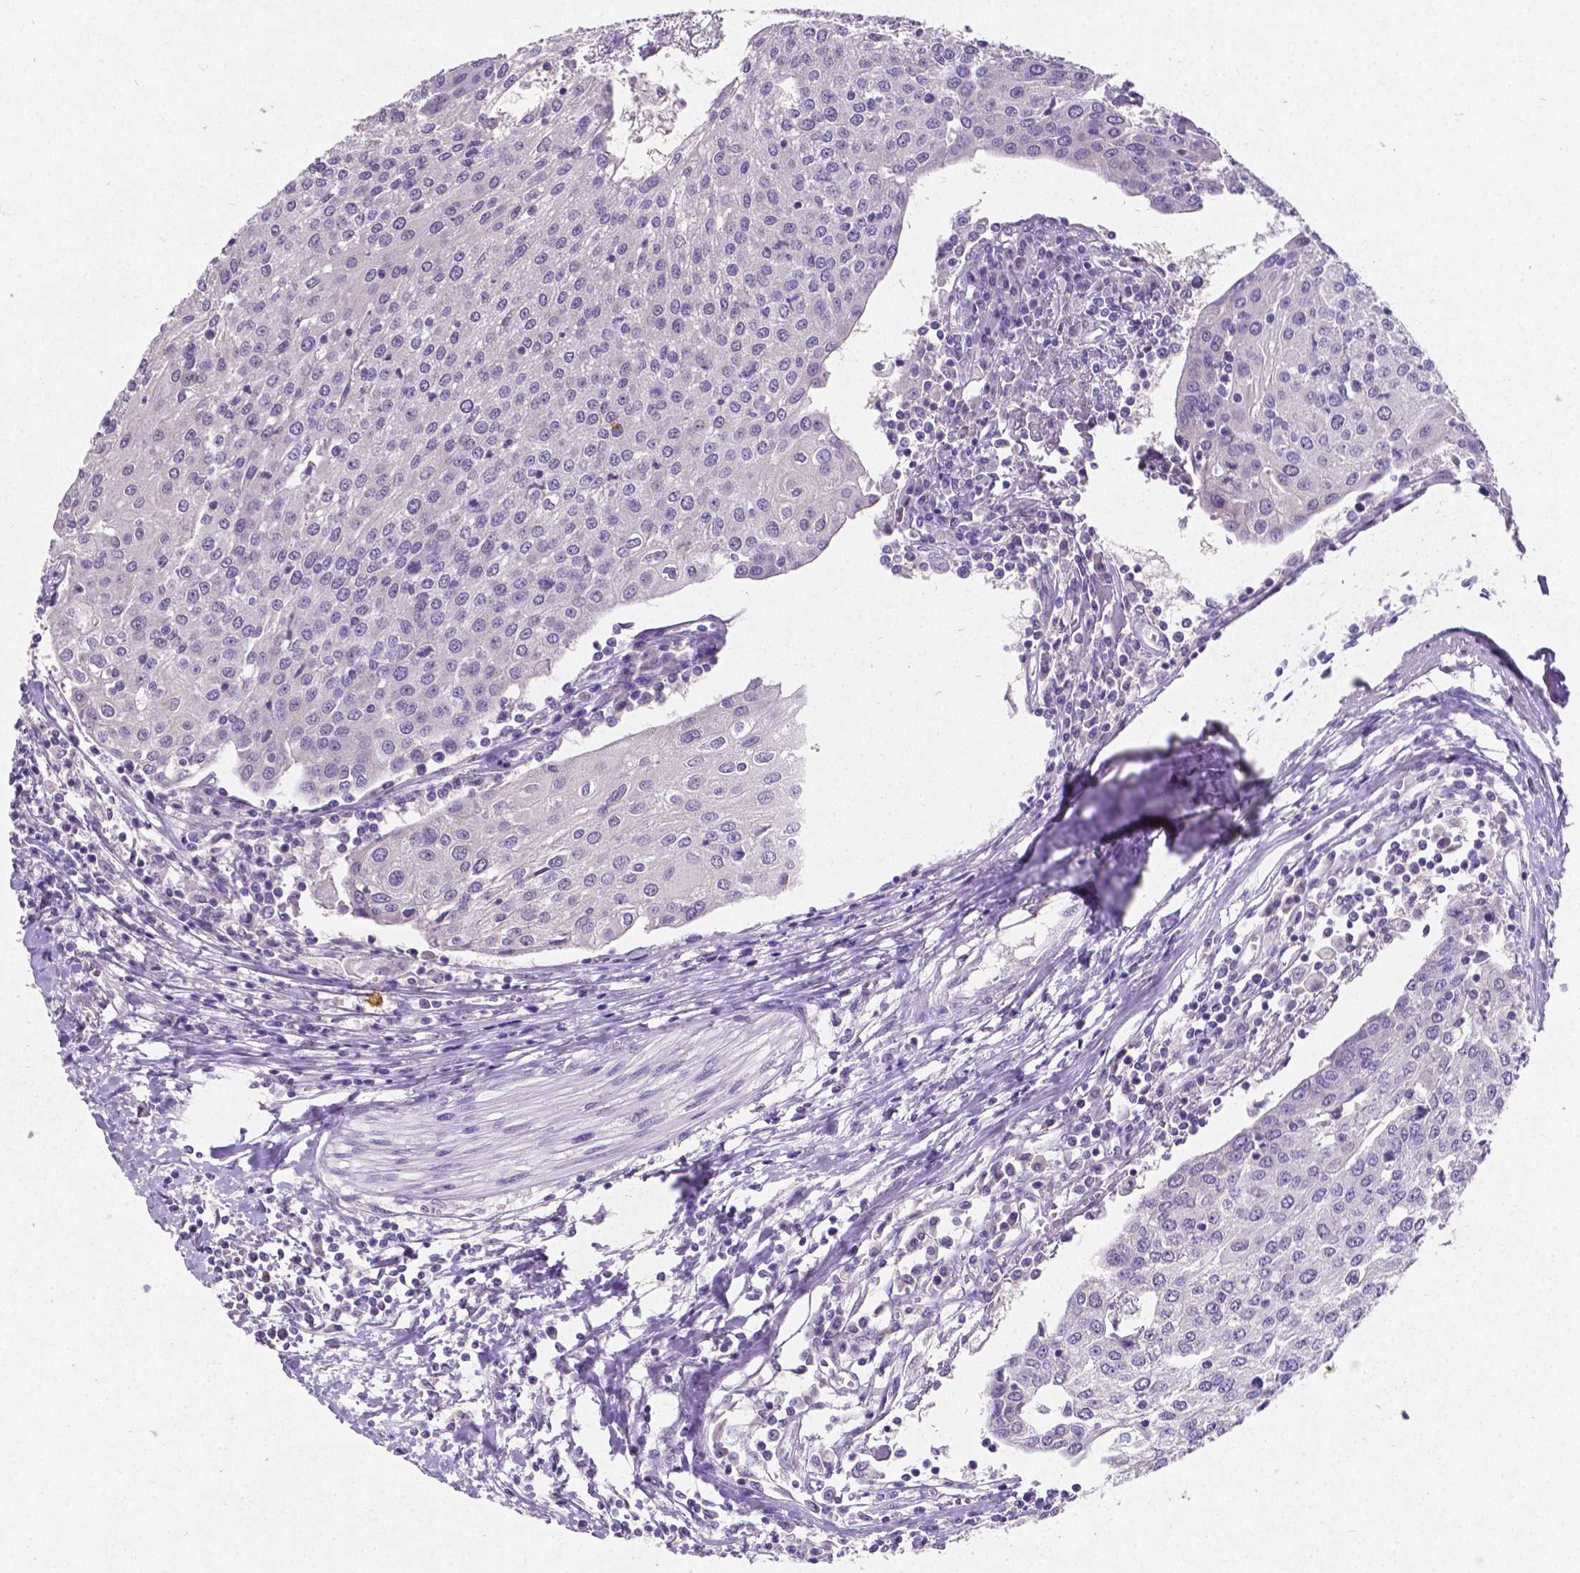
{"staining": {"intensity": "negative", "quantity": "none", "location": "none"}, "tissue": "urothelial cancer", "cell_type": "Tumor cells", "image_type": "cancer", "snomed": [{"axis": "morphology", "description": "Urothelial carcinoma, High grade"}, {"axis": "topography", "description": "Urinary bladder"}], "caption": "Tumor cells show no significant protein expression in high-grade urothelial carcinoma.", "gene": "SATB2", "patient": {"sex": "female", "age": 85}}